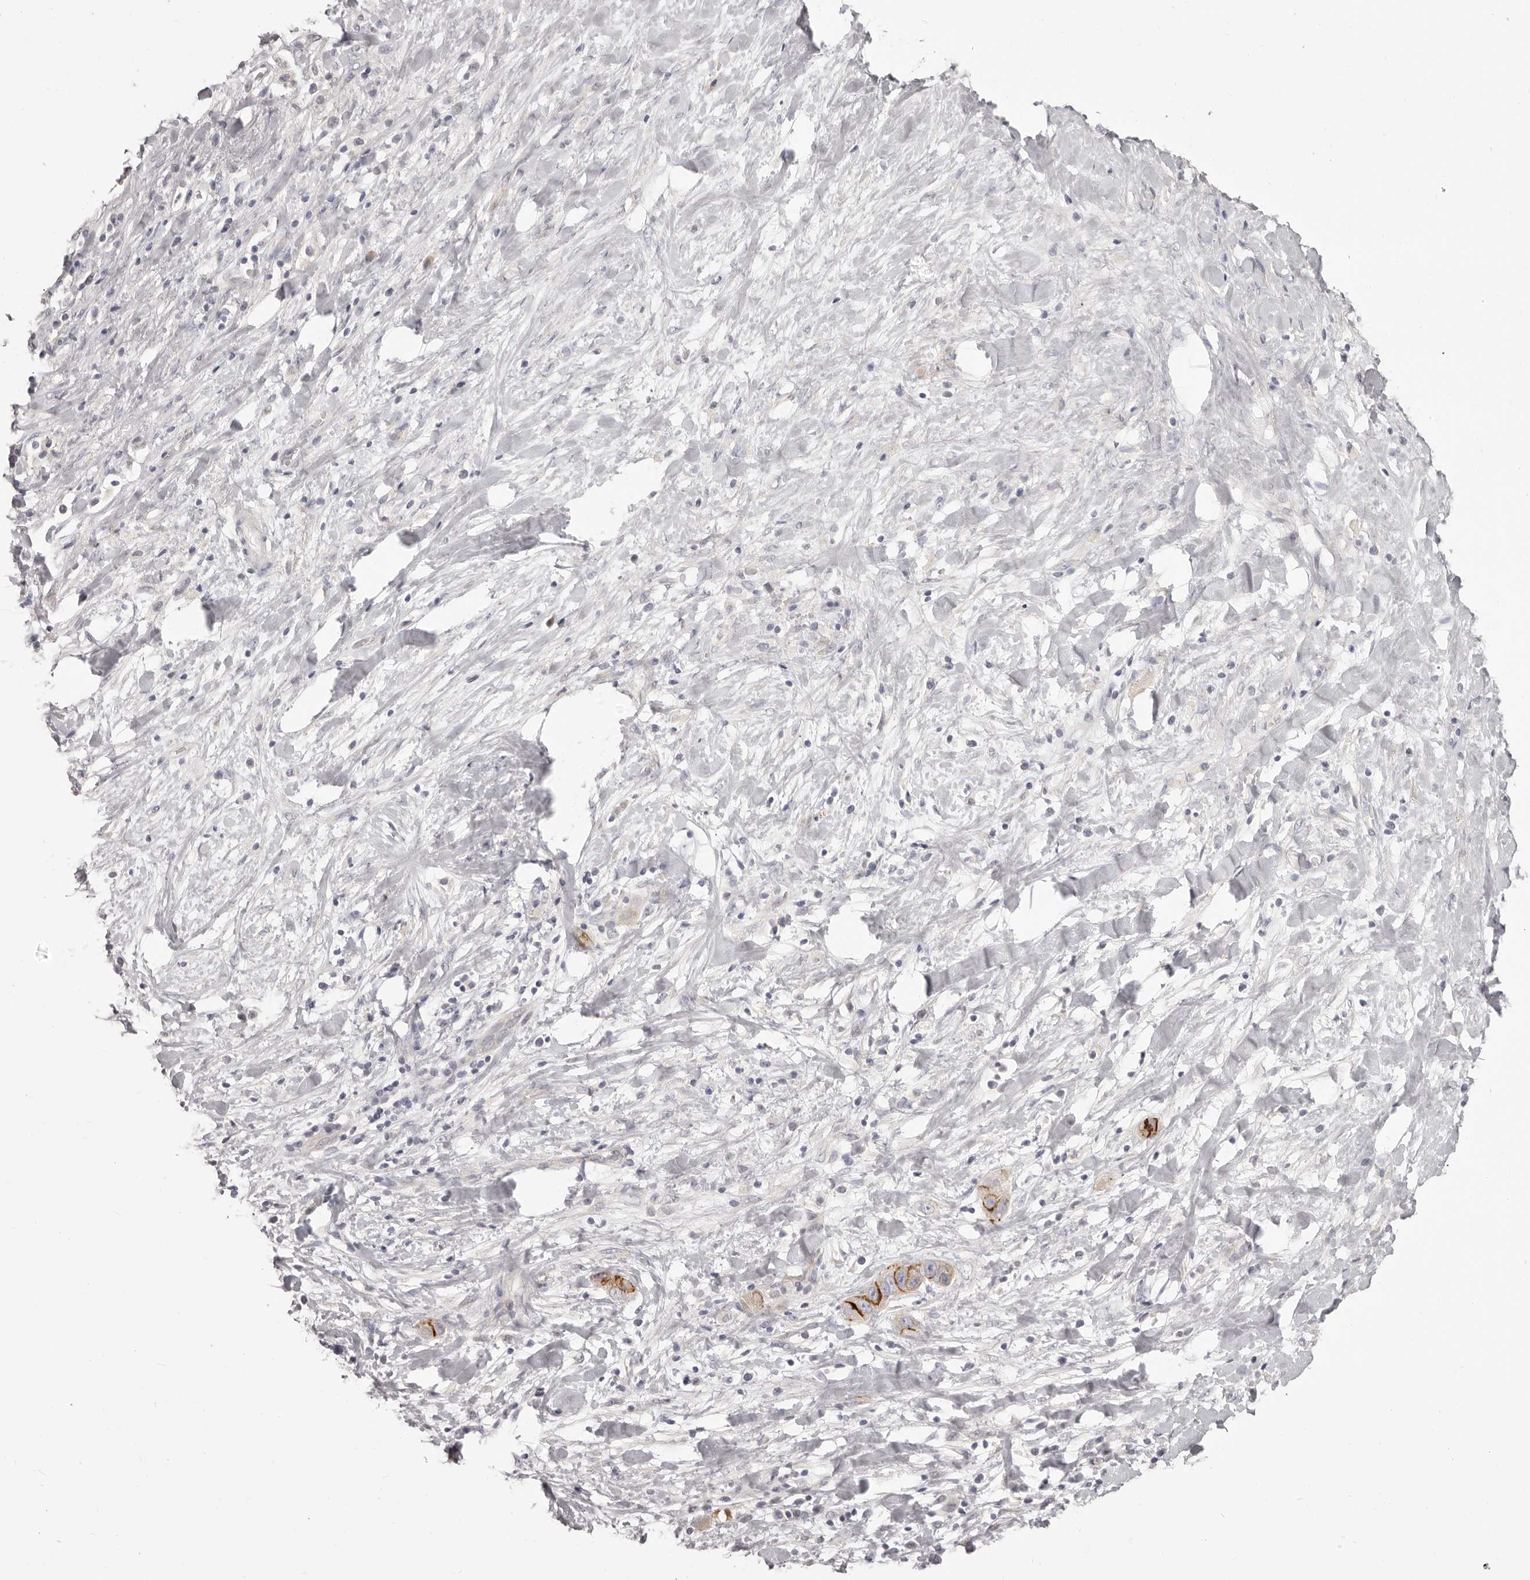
{"staining": {"intensity": "moderate", "quantity": "<25%", "location": "cytoplasmic/membranous"}, "tissue": "liver cancer", "cell_type": "Tumor cells", "image_type": "cancer", "snomed": [{"axis": "morphology", "description": "Cholangiocarcinoma"}, {"axis": "topography", "description": "Liver"}], "caption": "Immunohistochemistry image of liver cancer (cholangiocarcinoma) stained for a protein (brown), which exhibits low levels of moderate cytoplasmic/membranous staining in about <25% of tumor cells.", "gene": "OTUD3", "patient": {"sex": "female", "age": 52}}